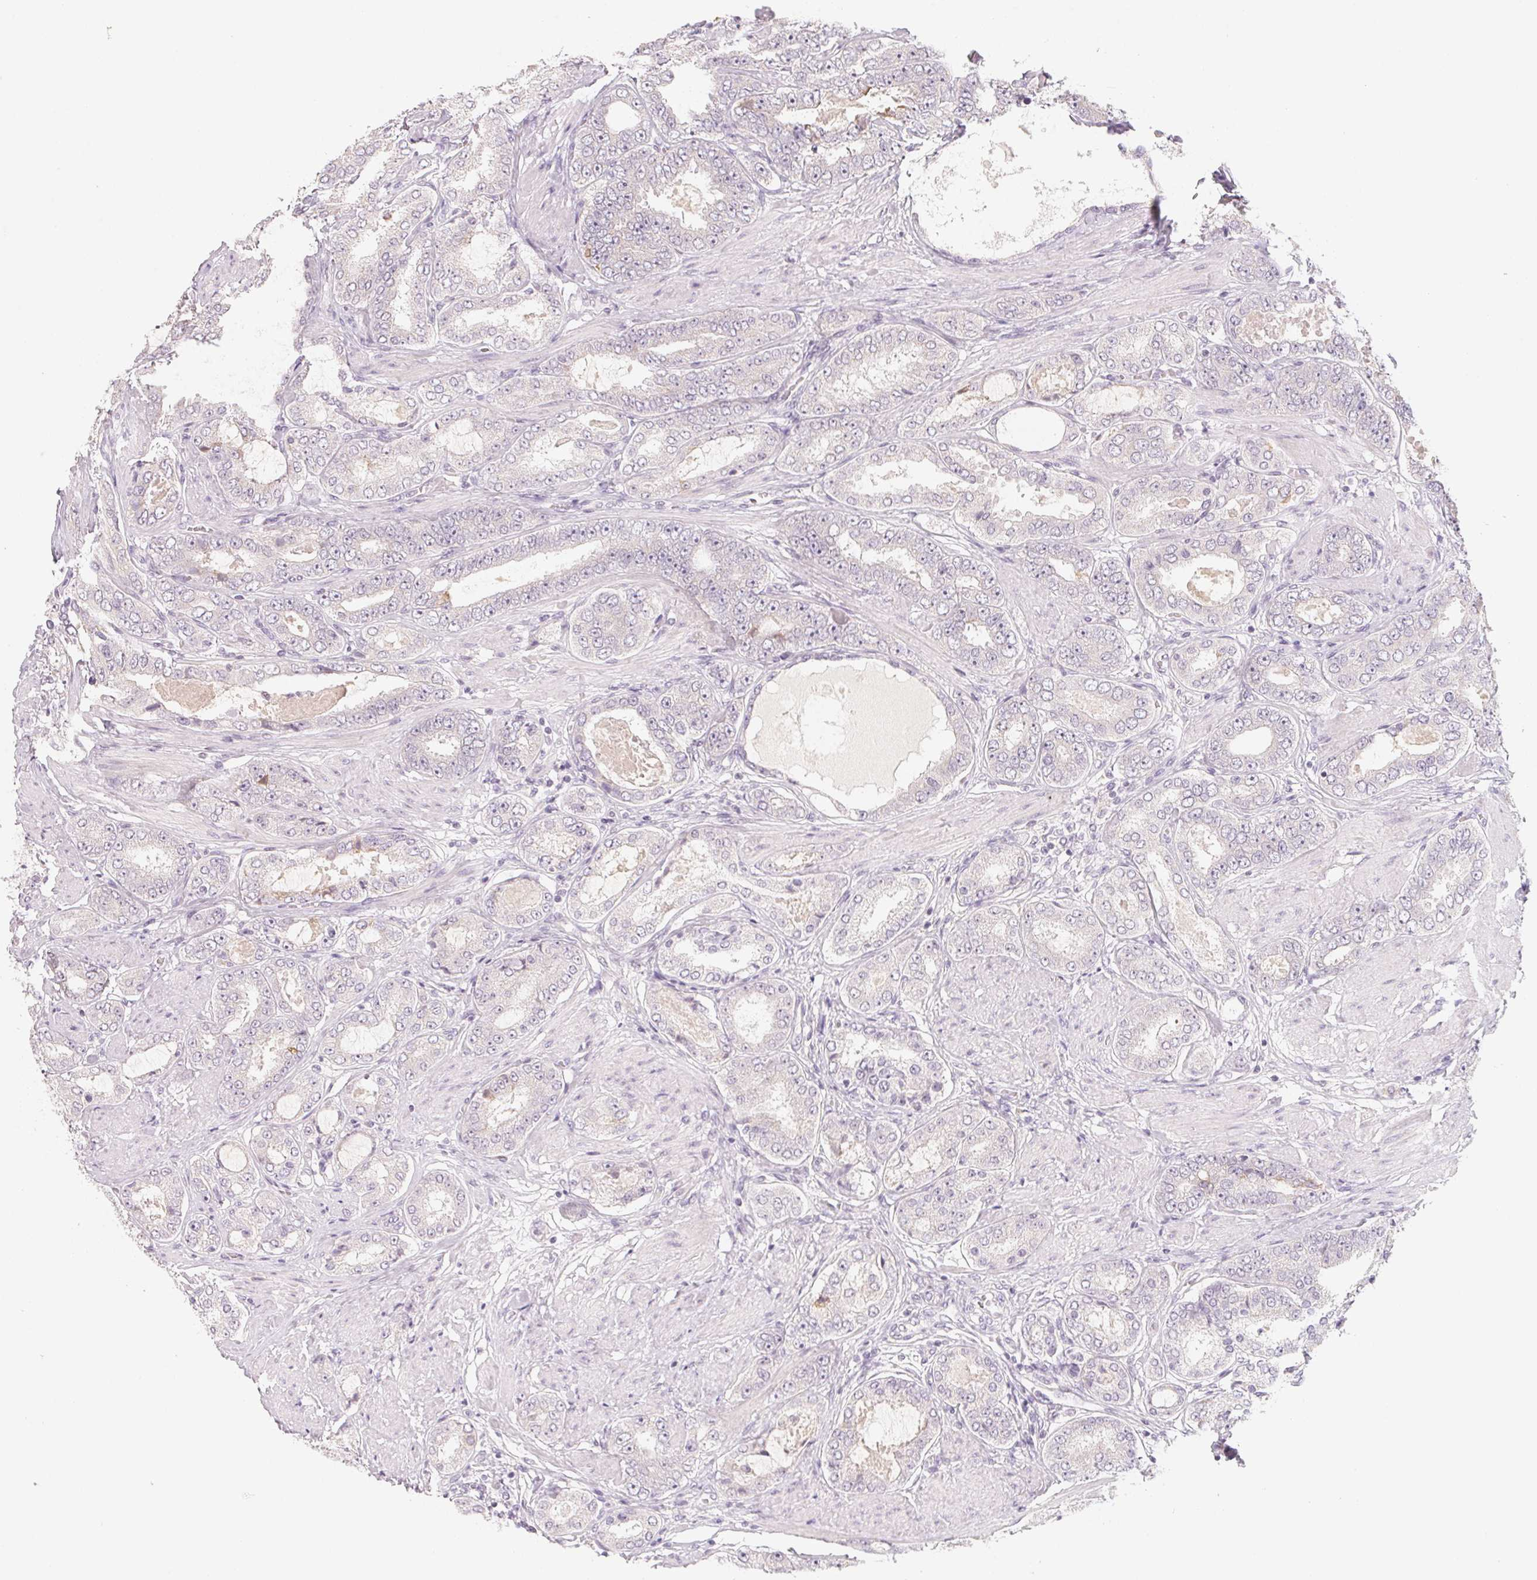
{"staining": {"intensity": "negative", "quantity": "none", "location": "none"}, "tissue": "prostate cancer", "cell_type": "Tumor cells", "image_type": "cancer", "snomed": [{"axis": "morphology", "description": "Adenocarcinoma, High grade"}, {"axis": "topography", "description": "Prostate"}], "caption": "Protein analysis of prostate high-grade adenocarcinoma shows no significant positivity in tumor cells.", "gene": "ANKRD31", "patient": {"sex": "male", "age": 63}}